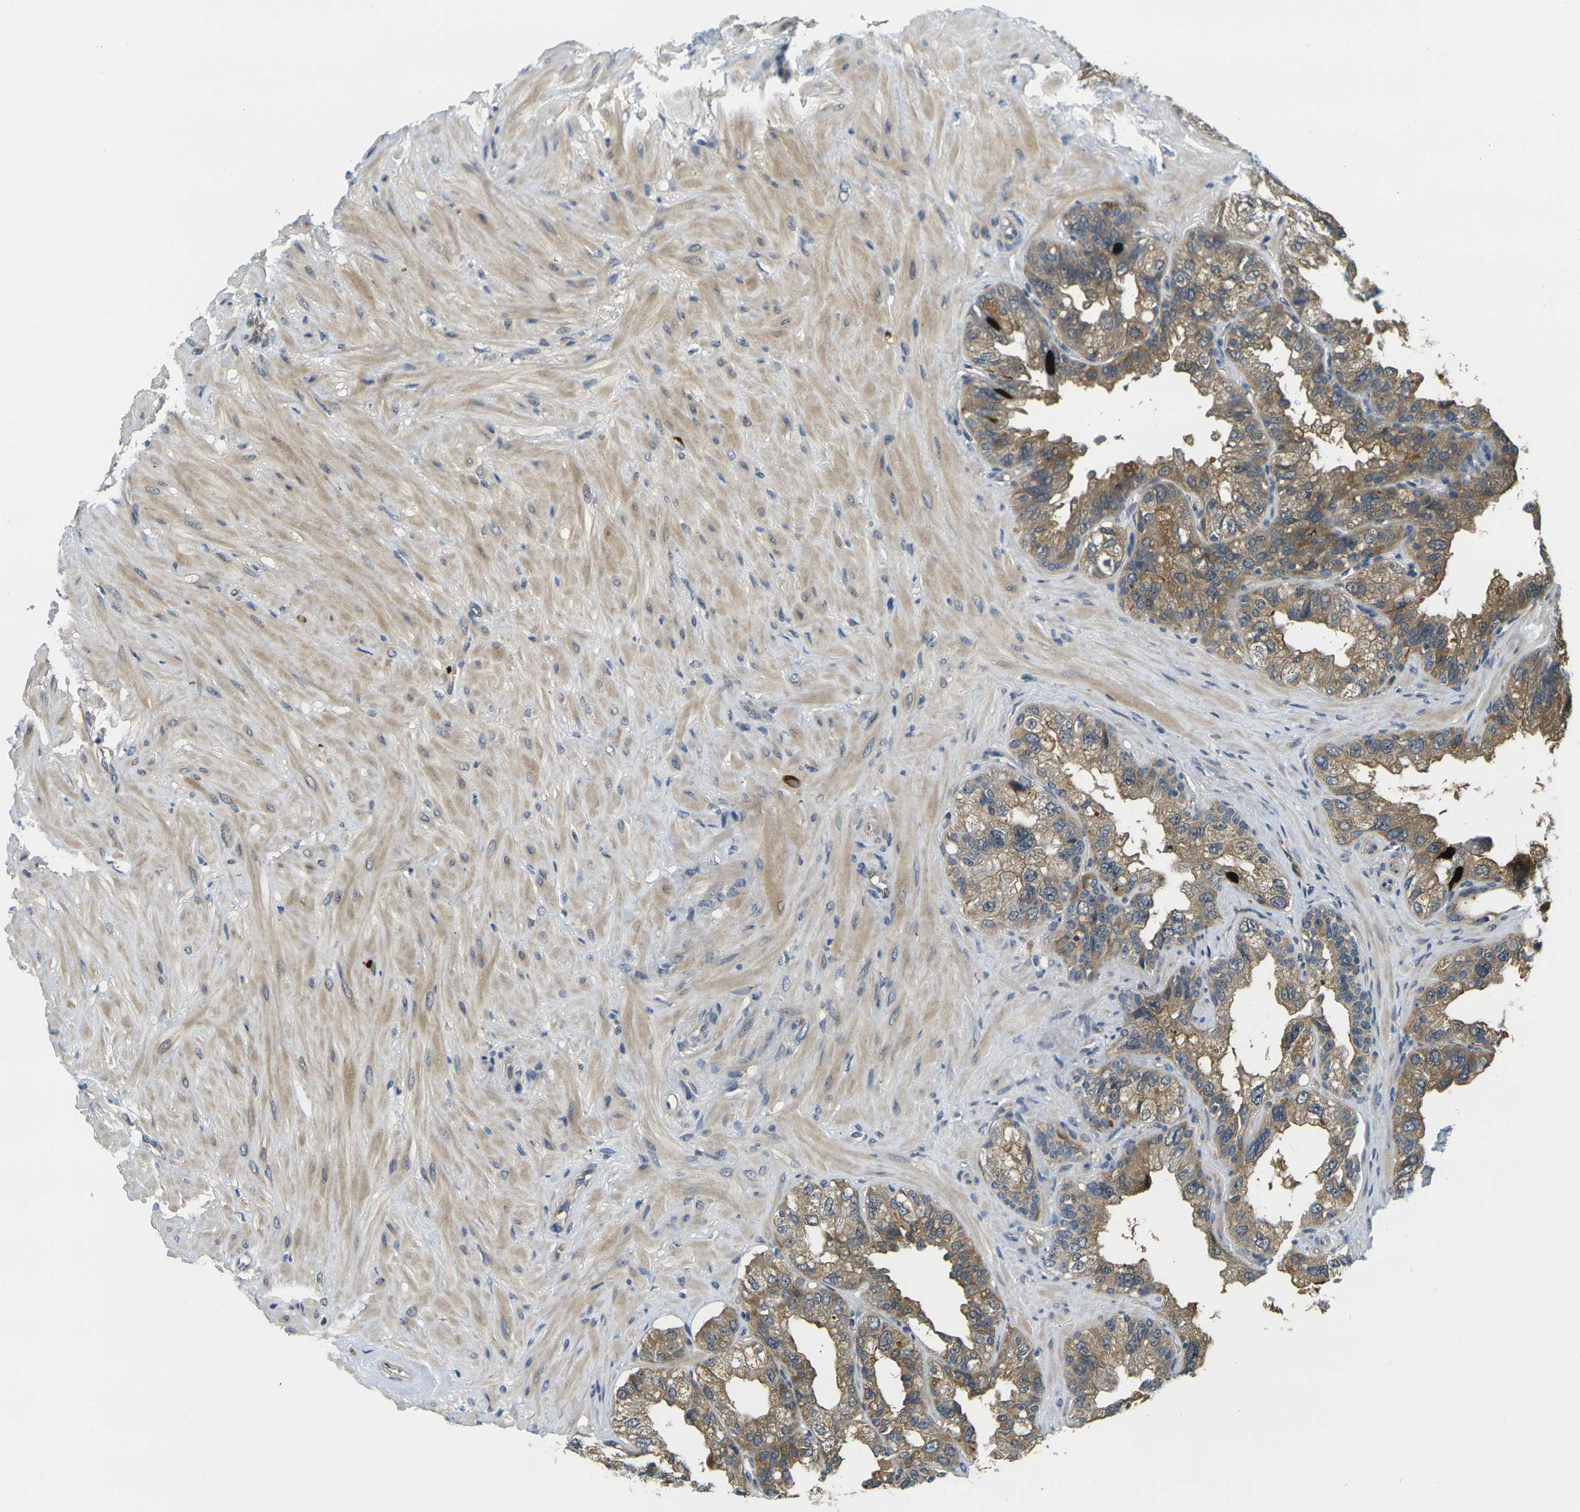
{"staining": {"intensity": "moderate", "quantity": ">75%", "location": "cytoplasmic/membranous"}, "tissue": "seminal vesicle", "cell_type": "Glandular cells", "image_type": "normal", "snomed": [{"axis": "morphology", "description": "Normal tissue, NOS"}, {"axis": "topography", "description": "Seminal veicle"}], "caption": "This image exhibits immunohistochemistry staining of benign human seminal vesicle, with medium moderate cytoplasmic/membranous staining in about >75% of glandular cells.", "gene": "MINAR2", "patient": {"sex": "male", "age": 68}}